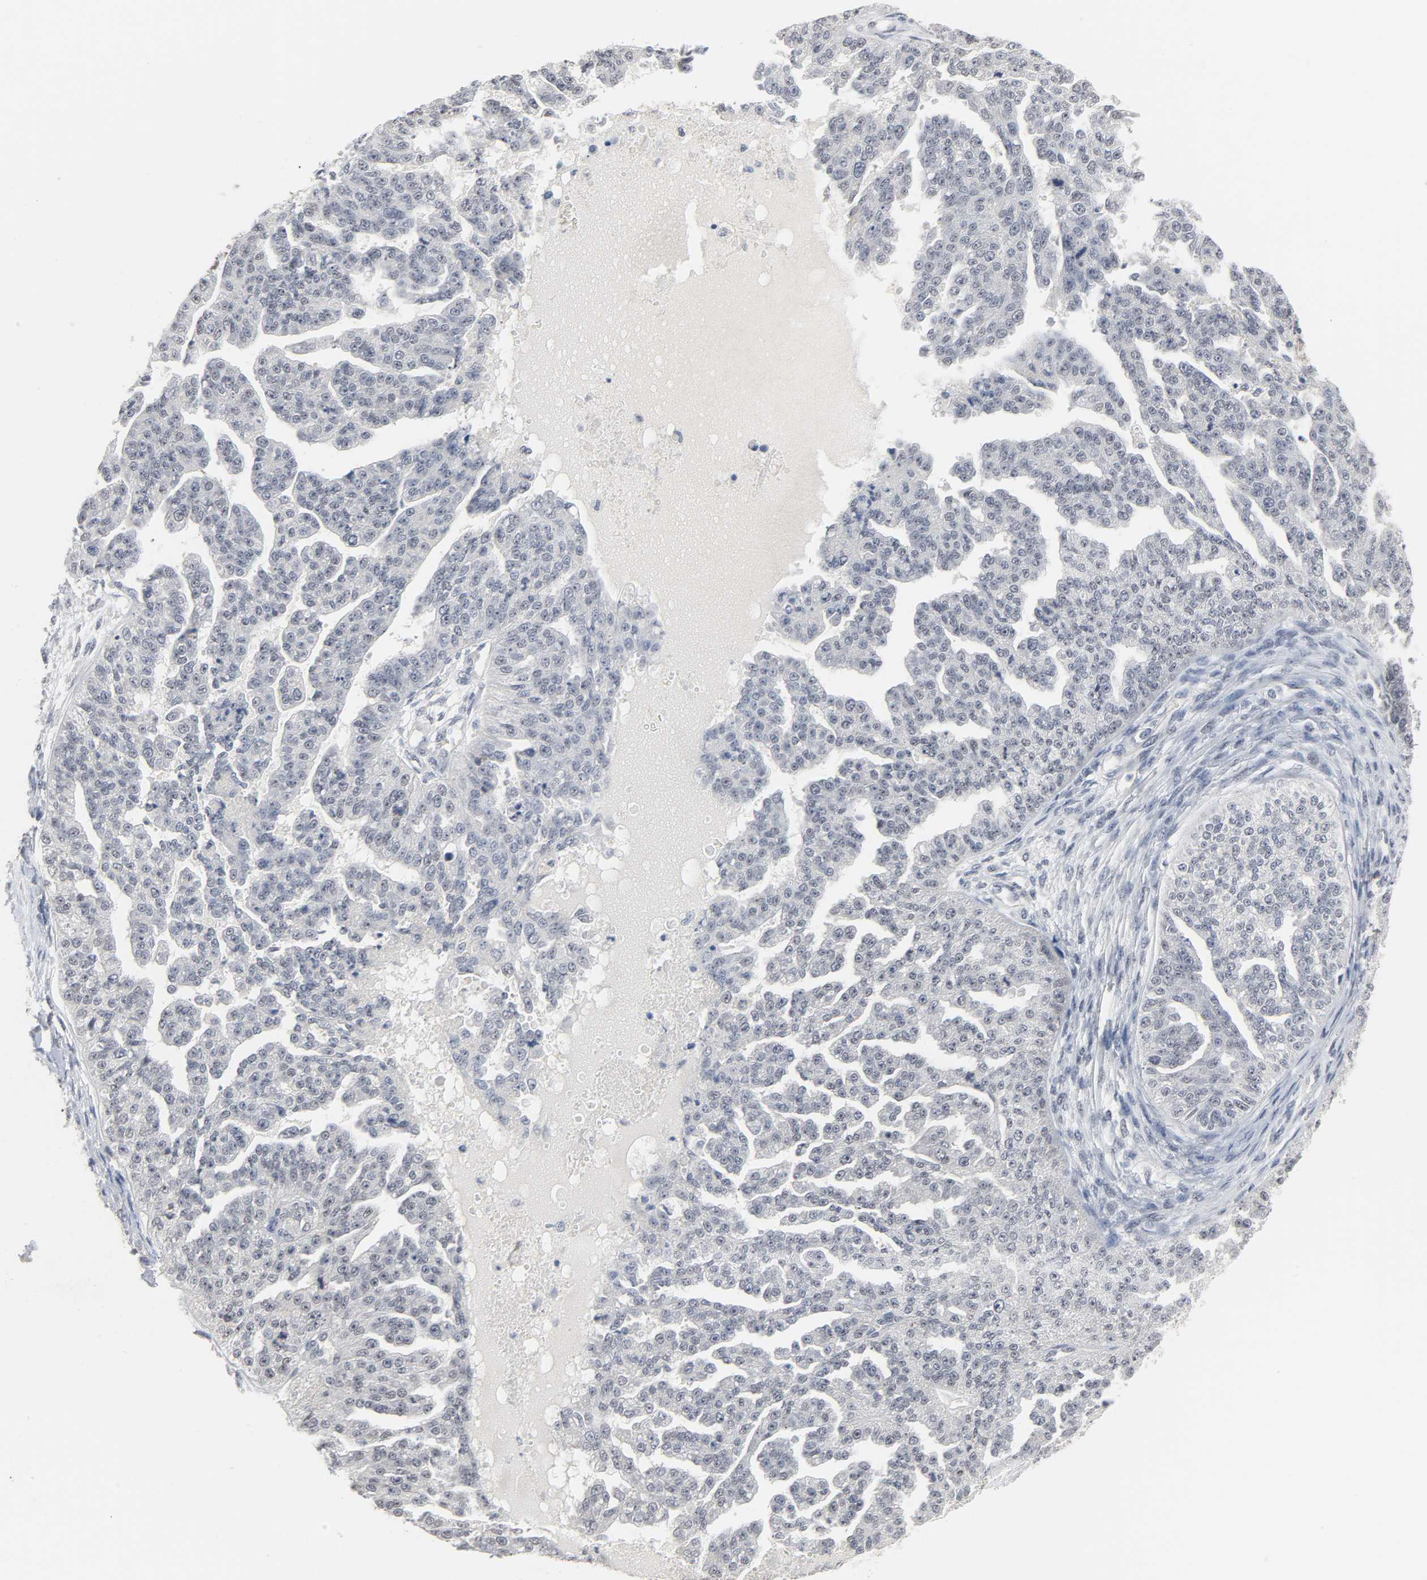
{"staining": {"intensity": "negative", "quantity": "none", "location": "none"}, "tissue": "ovarian cancer", "cell_type": "Tumor cells", "image_type": "cancer", "snomed": [{"axis": "morphology", "description": "Cystadenocarcinoma, serous, NOS"}, {"axis": "topography", "description": "Ovary"}], "caption": "Immunohistochemistry of human ovarian cancer (serous cystadenocarcinoma) demonstrates no positivity in tumor cells. (Brightfield microscopy of DAB immunohistochemistry at high magnification).", "gene": "ACSS2", "patient": {"sex": "female", "age": 58}}